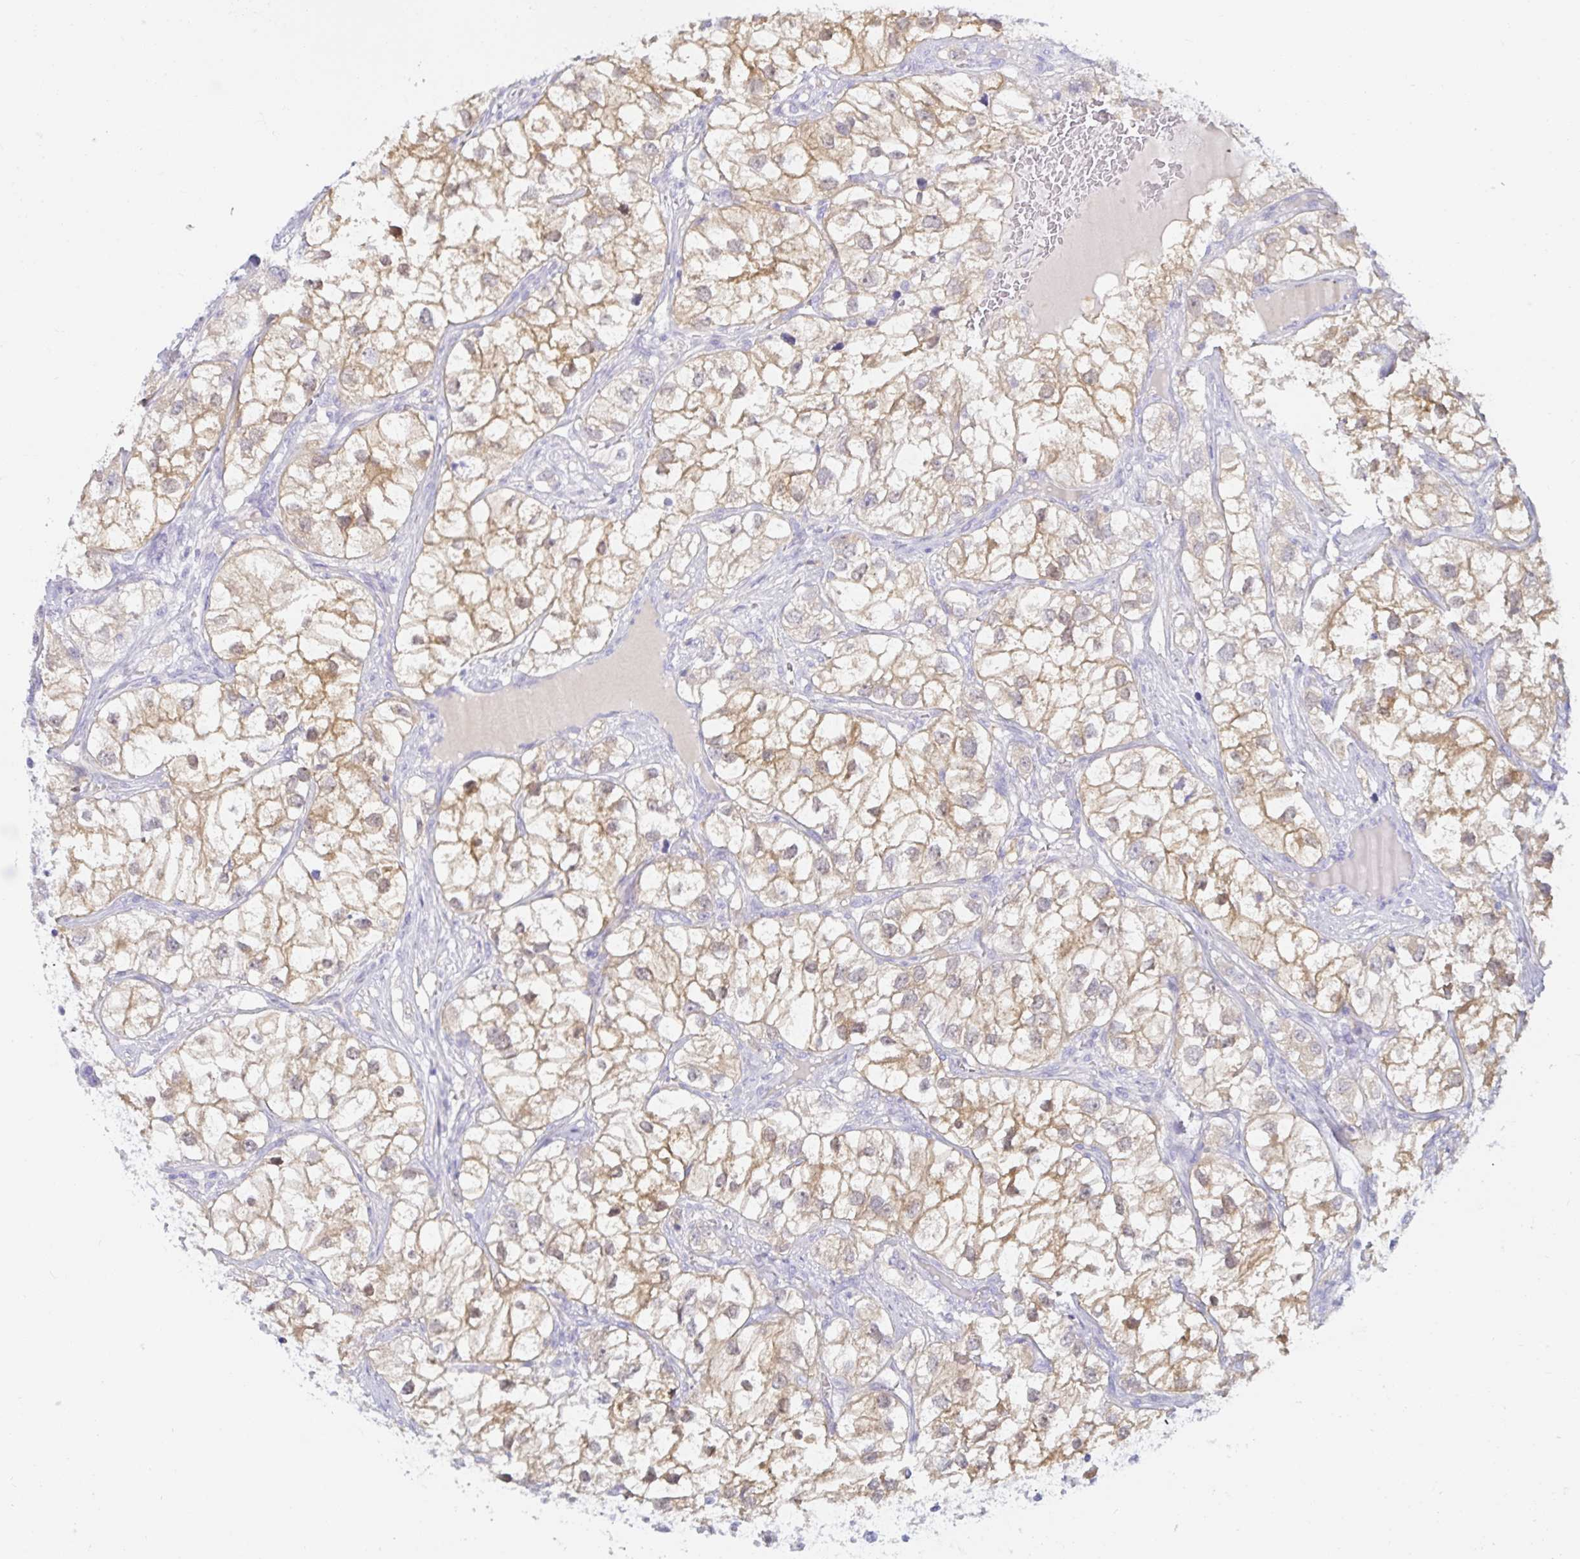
{"staining": {"intensity": "moderate", "quantity": "25%-75%", "location": "cytoplasmic/membranous"}, "tissue": "renal cancer", "cell_type": "Tumor cells", "image_type": "cancer", "snomed": [{"axis": "morphology", "description": "Adenocarcinoma, NOS"}, {"axis": "topography", "description": "Kidney"}], "caption": "Tumor cells demonstrate medium levels of moderate cytoplasmic/membranous expression in about 25%-75% of cells in human adenocarcinoma (renal).", "gene": "MON2", "patient": {"sex": "male", "age": 59}}